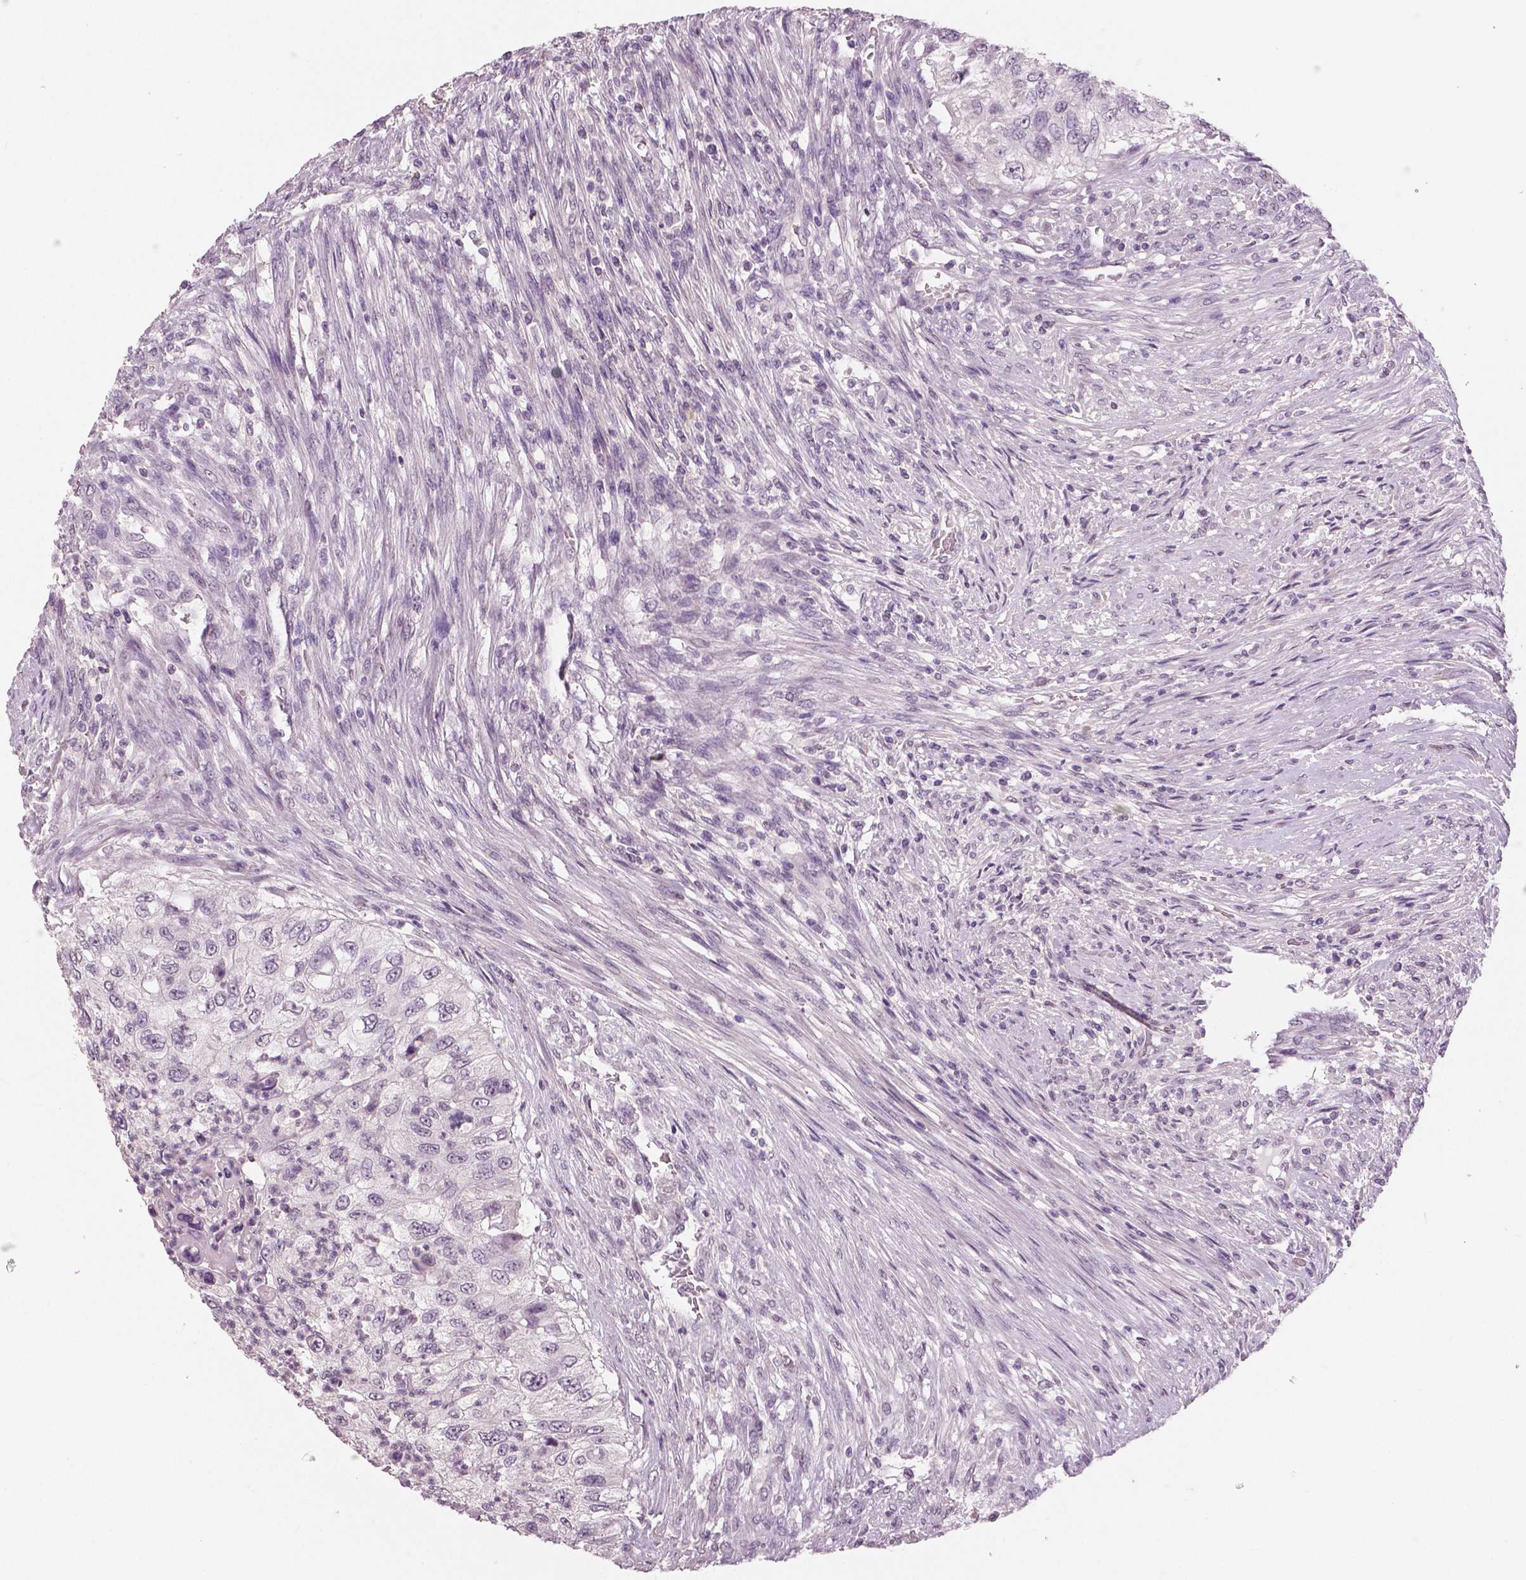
{"staining": {"intensity": "negative", "quantity": "none", "location": "none"}, "tissue": "urothelial cancer", "cell_type": "Tumor cells", "image_type": "cancer", "snomed": [{"axis": "morphology", "description": "Urothelial carcinoma, High grade"}, {"axis": "topography", "description": "Urinary bladder"}], "caption": "Immunohistochemistry image of neoplastic tissue: human urothelial cancer stained with DAB (3,3'-diaminobenzidine) shows no significant protein positivity in tumor cells.", "gene": "NECAB1", "patient": {"sex": "female", "age": 60}}